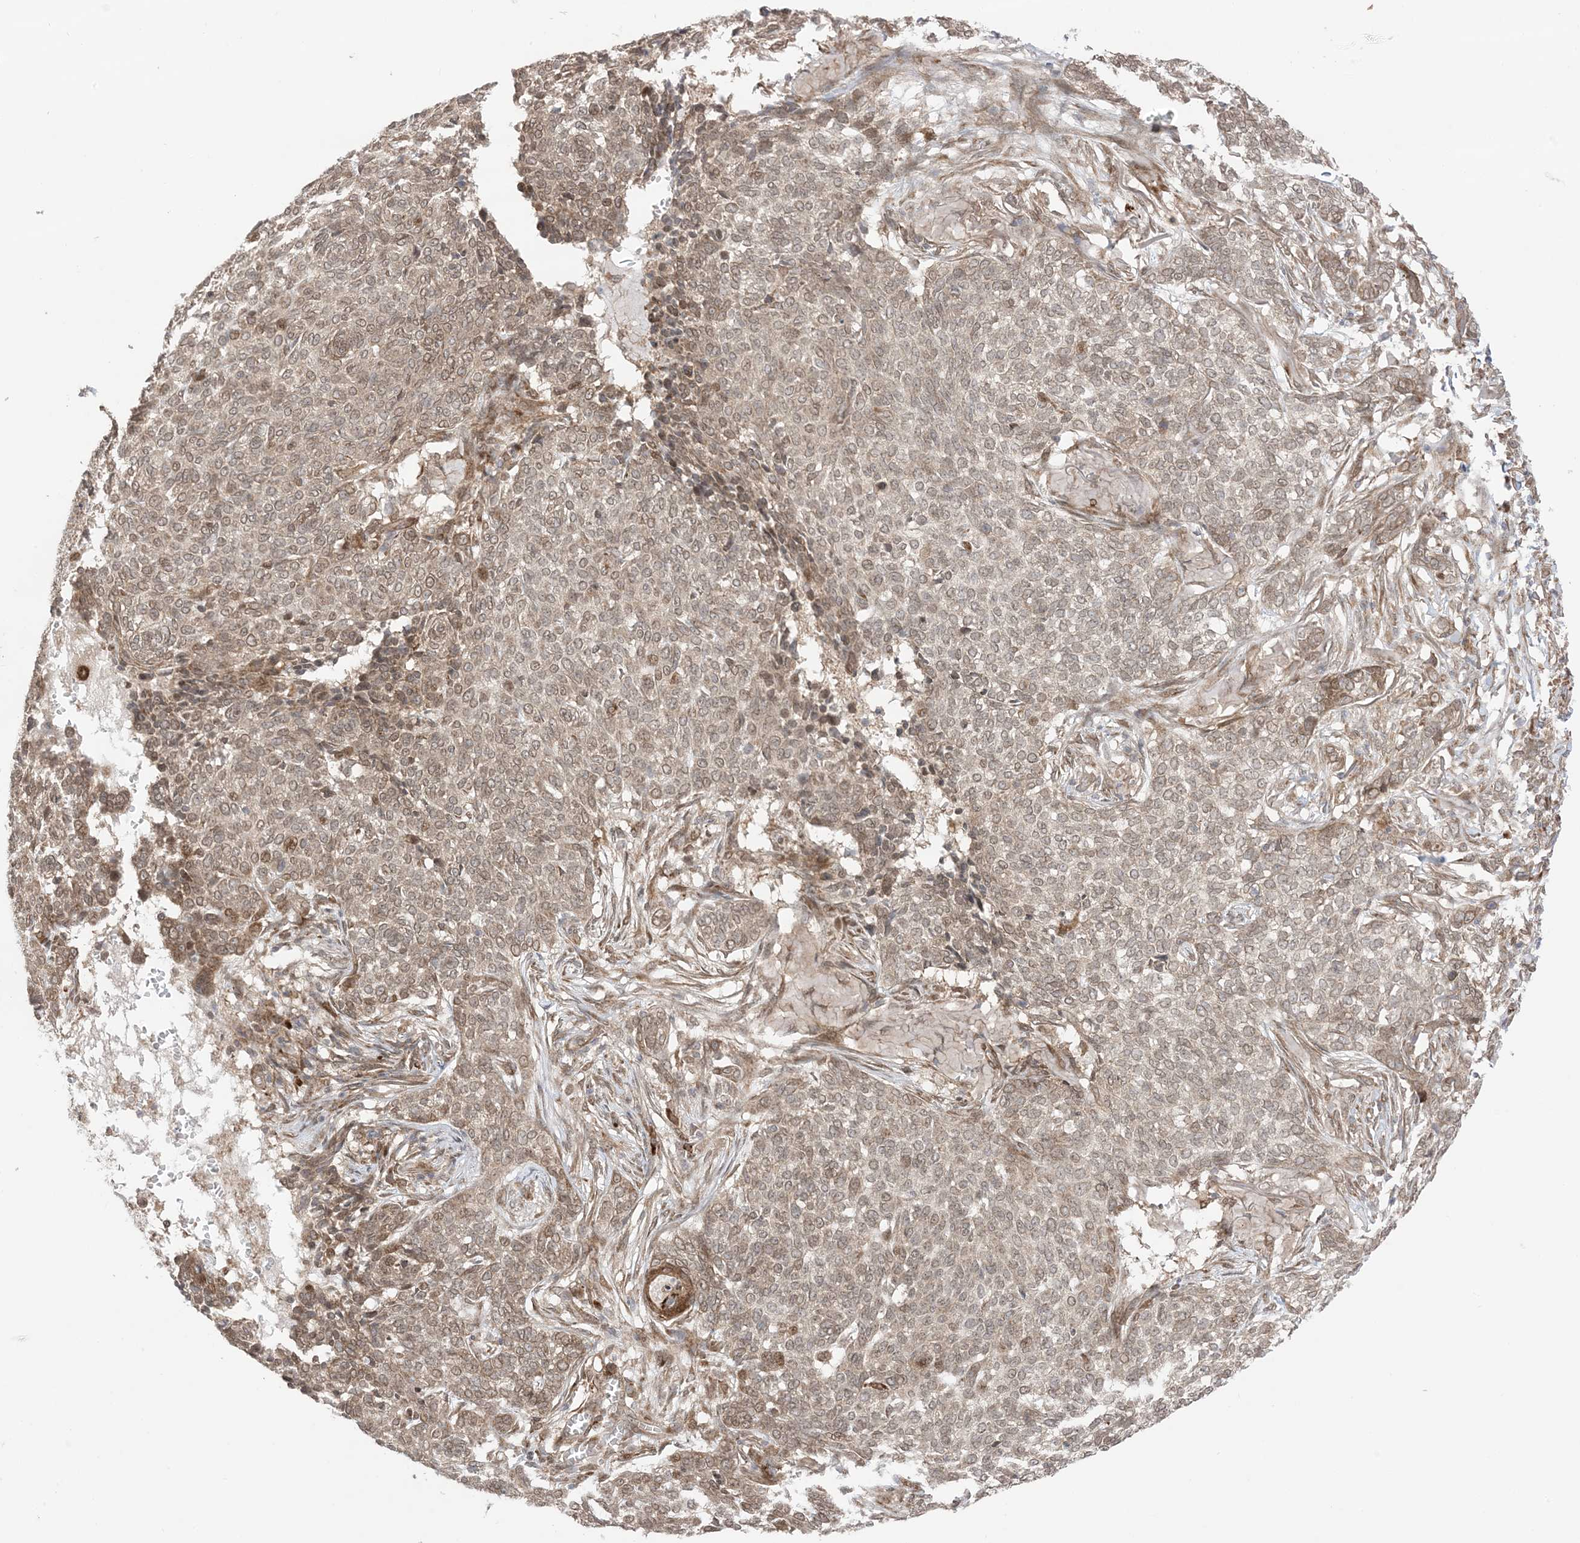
{"staining": {"intensity": "moderate", "quantity": ">75%", "location": "cytoplasmic/membranous,nuclear"}, "tissue": "skin cancer", "cell_type": "Tumor cells", "image_type": "cancer", "snomed": [{"axis": "morphology", "description": "Basal cell carcinoma"}, {"axis": "topography", "description": "Skin"}], "caption": "Human skin basal cell carcinoma stained with a protein marker displays moderate staining in tumor cells.", "gene": "UBE2E2", "patient": {"sex": "male", "age": 85}}